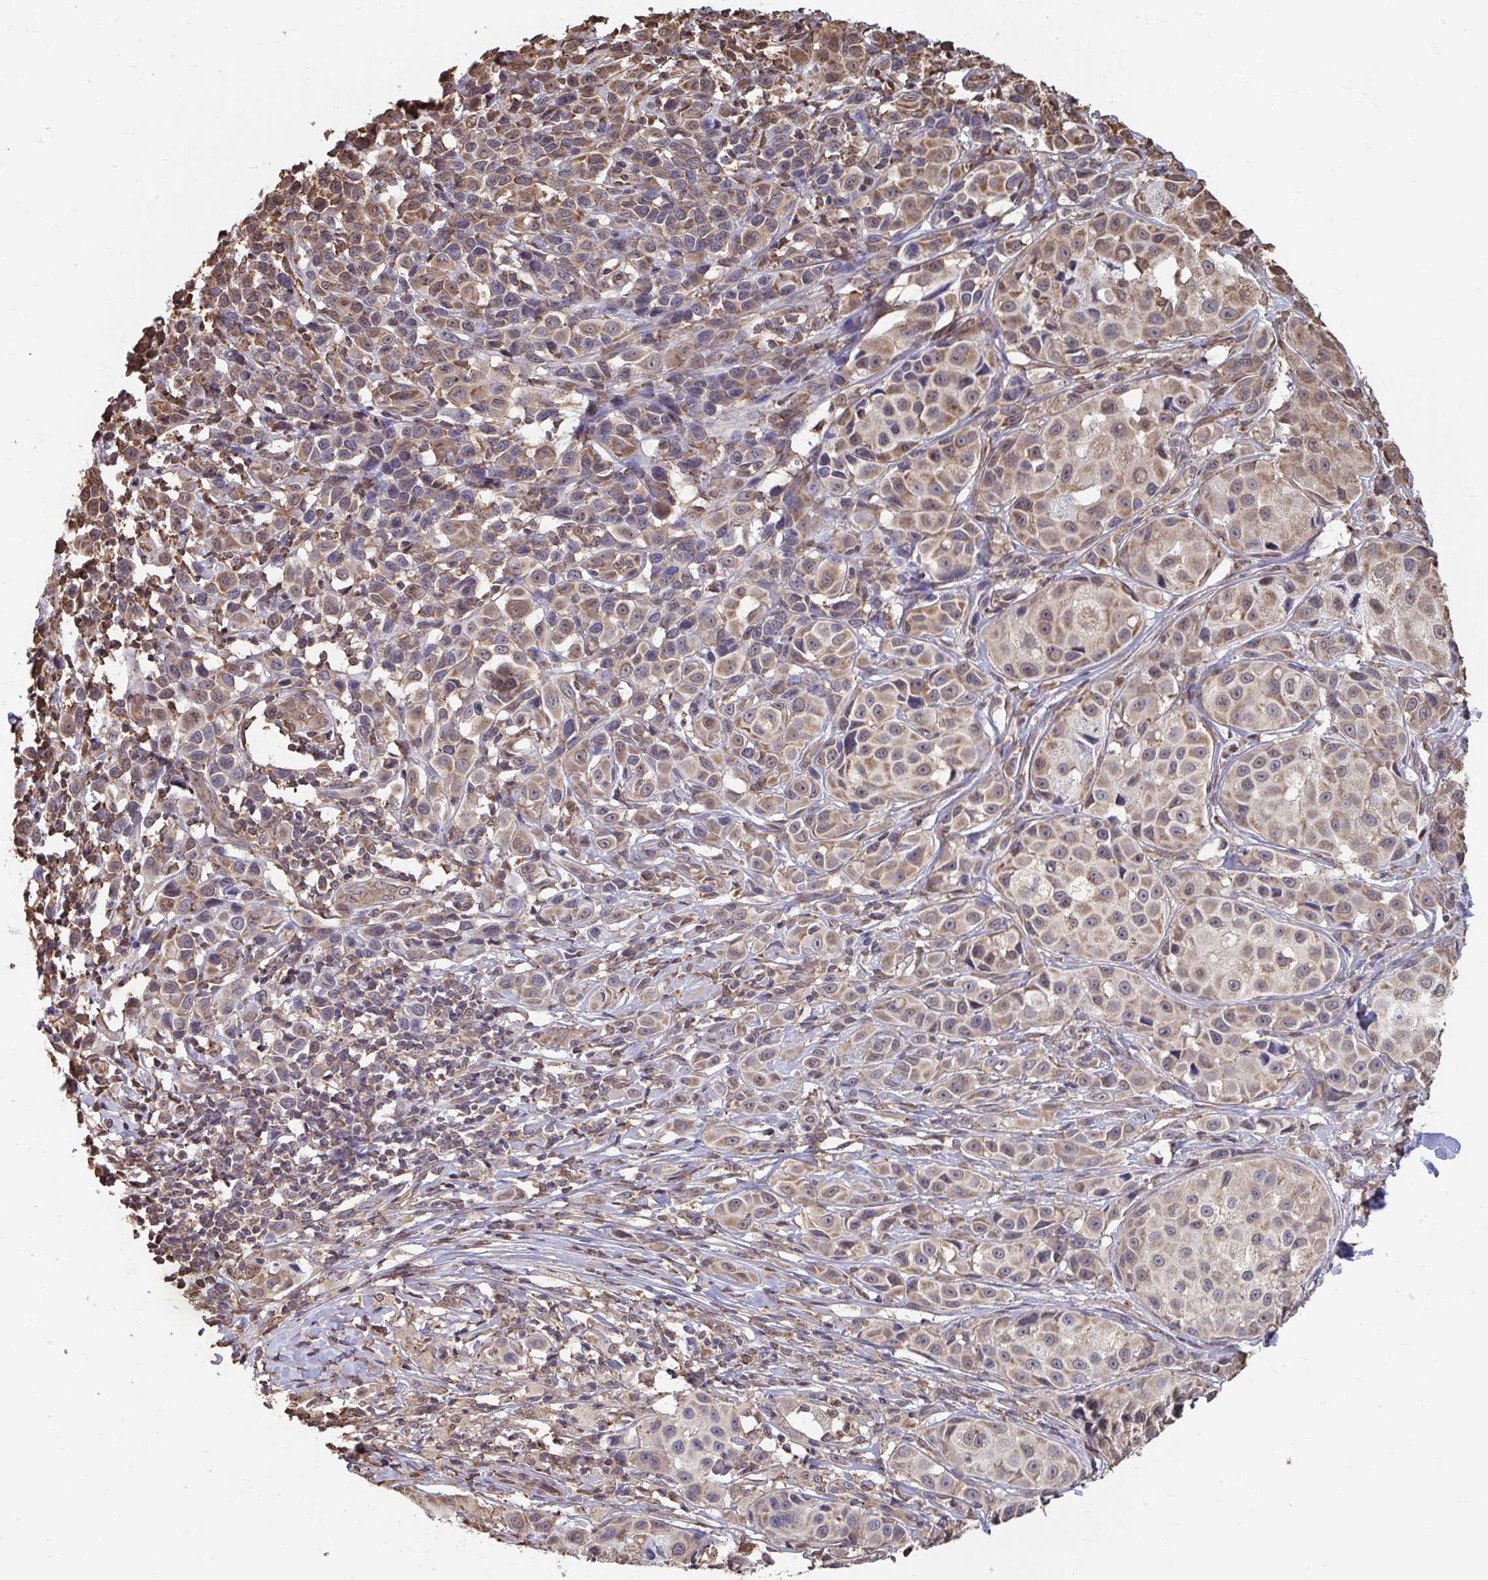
{"staining": {"intensity": "moderate", "quantity": ">75%", "location": "cytoplasmic/membranous,nuclear"}, "tissue": "melanoma", "cell_type": "Tumor cells", "image_type": "cancer", "snomed": [{"axis": "morphology", "description": "Malignant melanoma, NOS"}, {"axis": "topography", "description": "Skin"}], "caption": "Immunohistochemistry (IHC) of malignant melanoma exhibits medium levels of moderate cytoplasmic/membranous and nuclear staining in approximately >75% of tumor cells. The staining is performed using DAB brown chromogen to label protein expression. The nuclei are counter-stained blue using hematoxylin.", "gene": "SYNCRIP", "patient": {"sex": "male", "age": 39}}